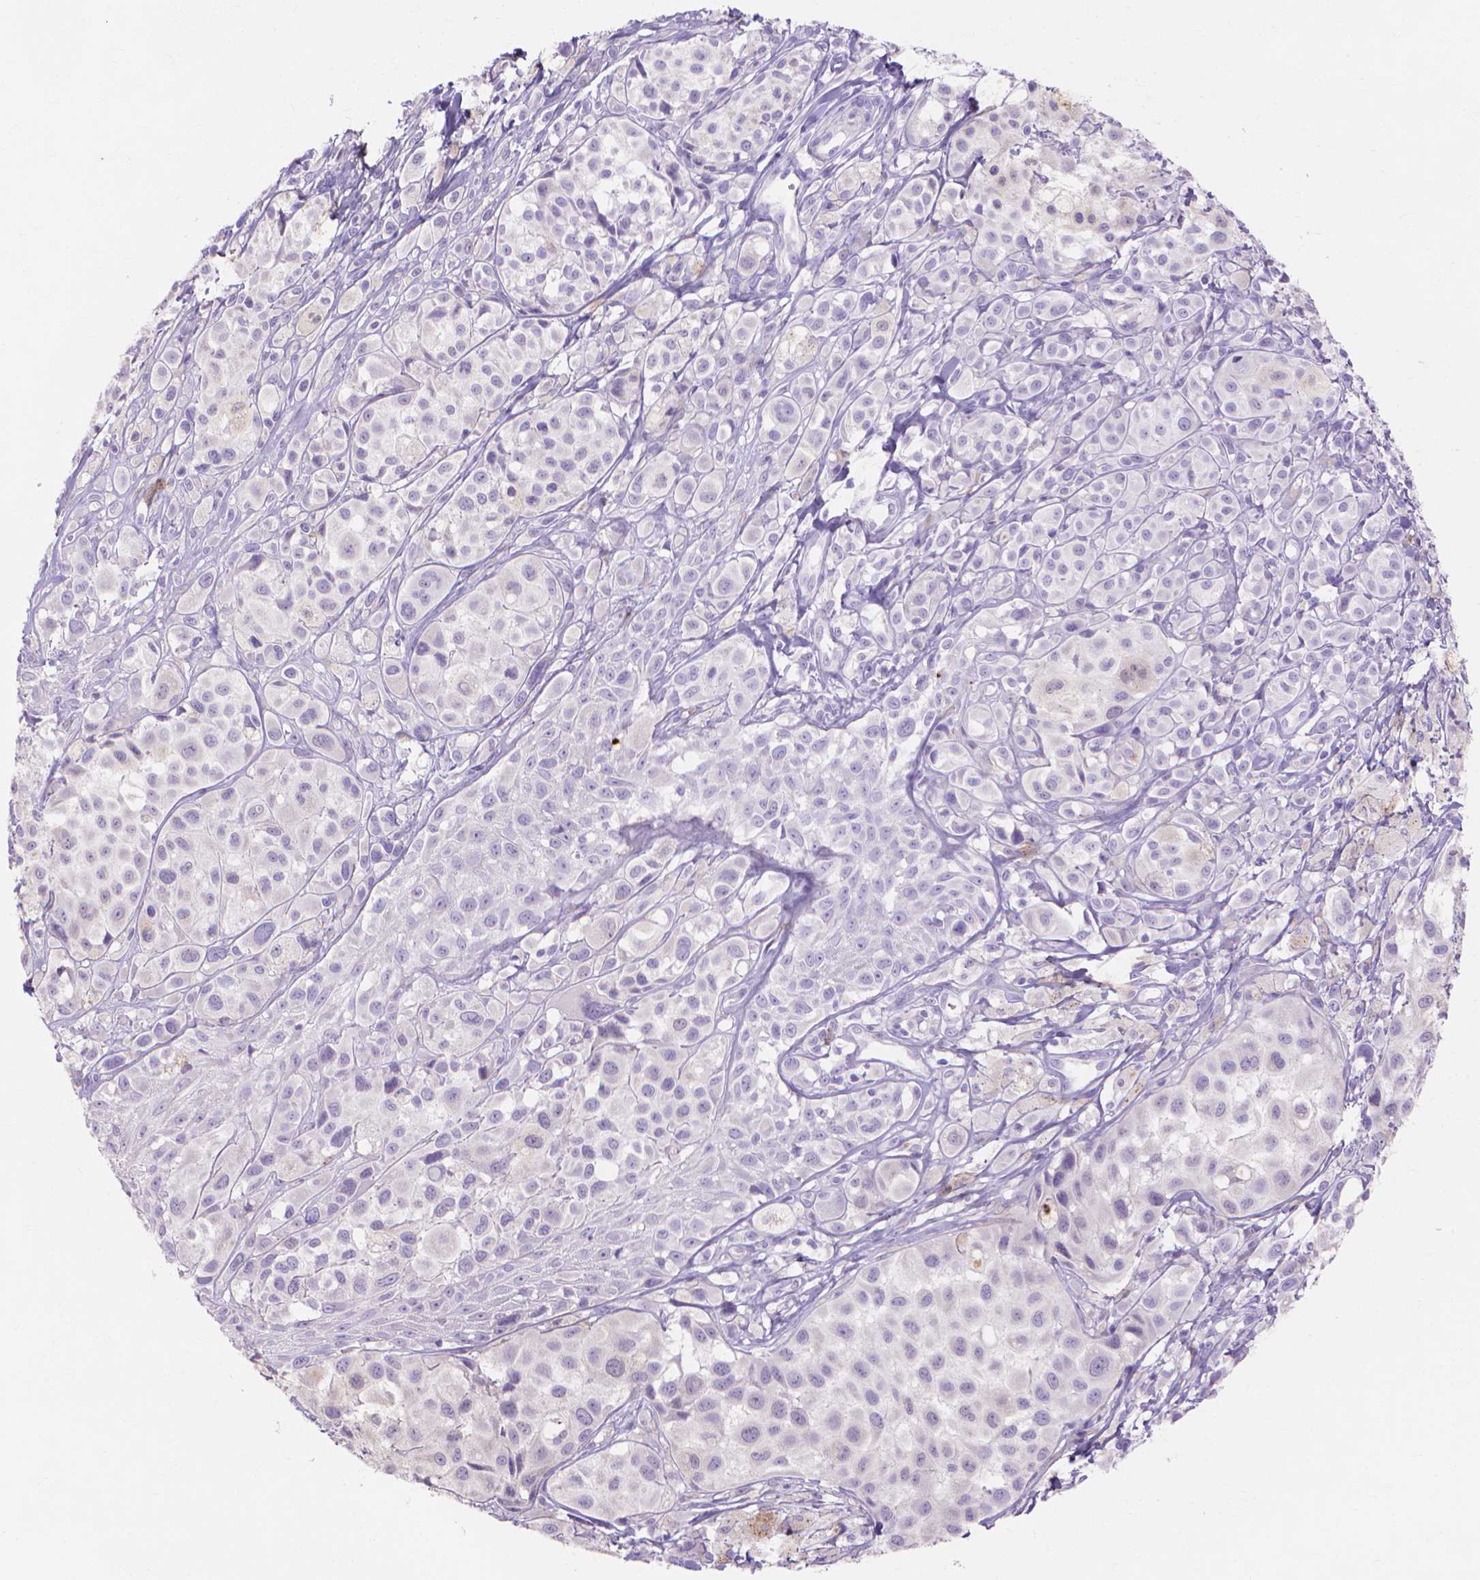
{"staining": {"intensity": "negative", "quantity": "none", "location": "none"}, "tissue": "melanoma", "cell_type": "Tumor cells", "image_type": "cancer", "snomed": [{"axis": "morphology", "description": "Malignant melanoma, NOS"}, {"axis": "topography", "description": "Skin"}], "caption": "This is an immunohistochemistry histopathology image of malignant melanoma. There is no staining in tumor cells.", "gene": "MMP11", "patient": {"sex": "male", "age": 77}}